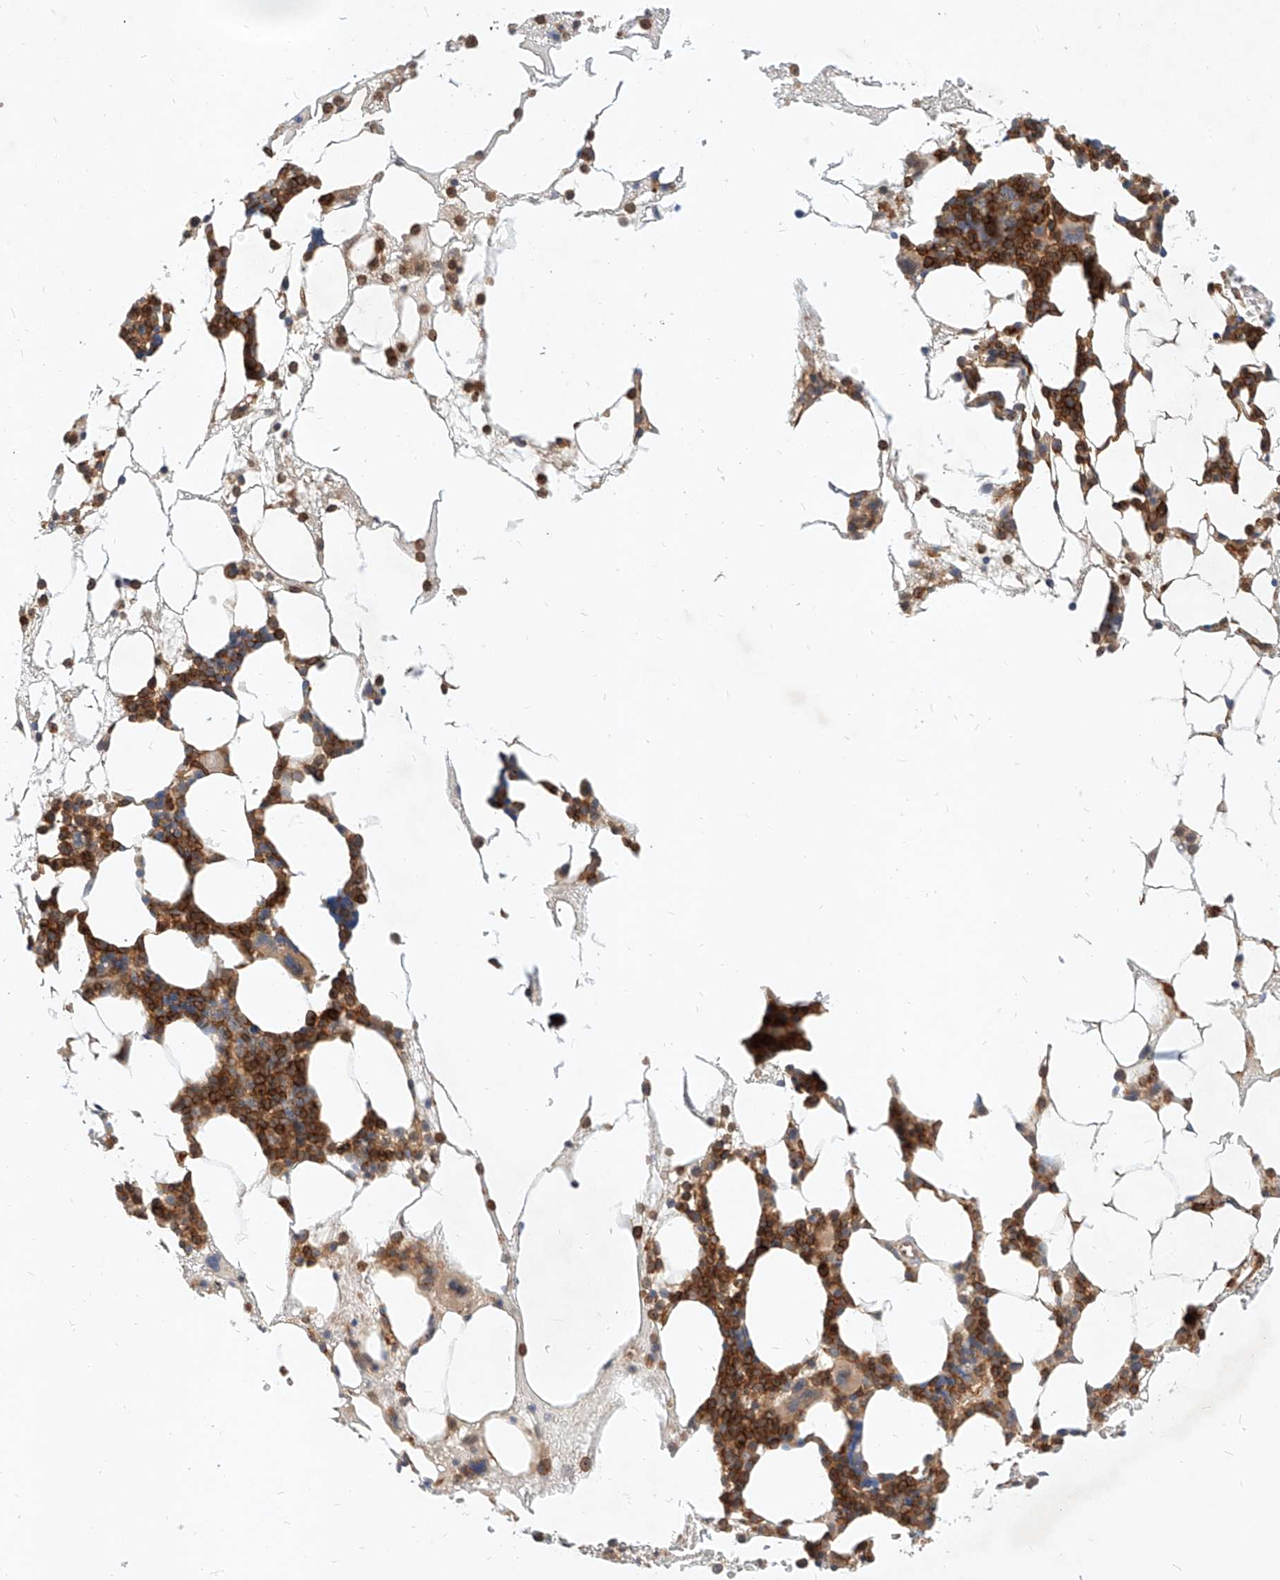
{"staining": {"intensity": "strong", "quantity": ">75%", "location": "cytoplasmic/membranous"}, "tissue": "bone marrow", "cell_type": "Hematopoietic cells", "image_type": "normal", "snomed": [{"axis": "morphology", "description": "Normal tissue, NOS"}, {"axis": "morphology", "description": "Inflammation, NOS"}, {"axis": "topography", "description": "Bone marrow"}], "caption": "A histopathology image of bone marrow stained for a protein exhibits strong cytoplasmic/membranous brown staining in hematopoietic cells. The protein of interest is shown in brown color, while the nuclei are stained blue.", "gene": "NFAM1", "patient": {"sex": "female", "age": 78}}